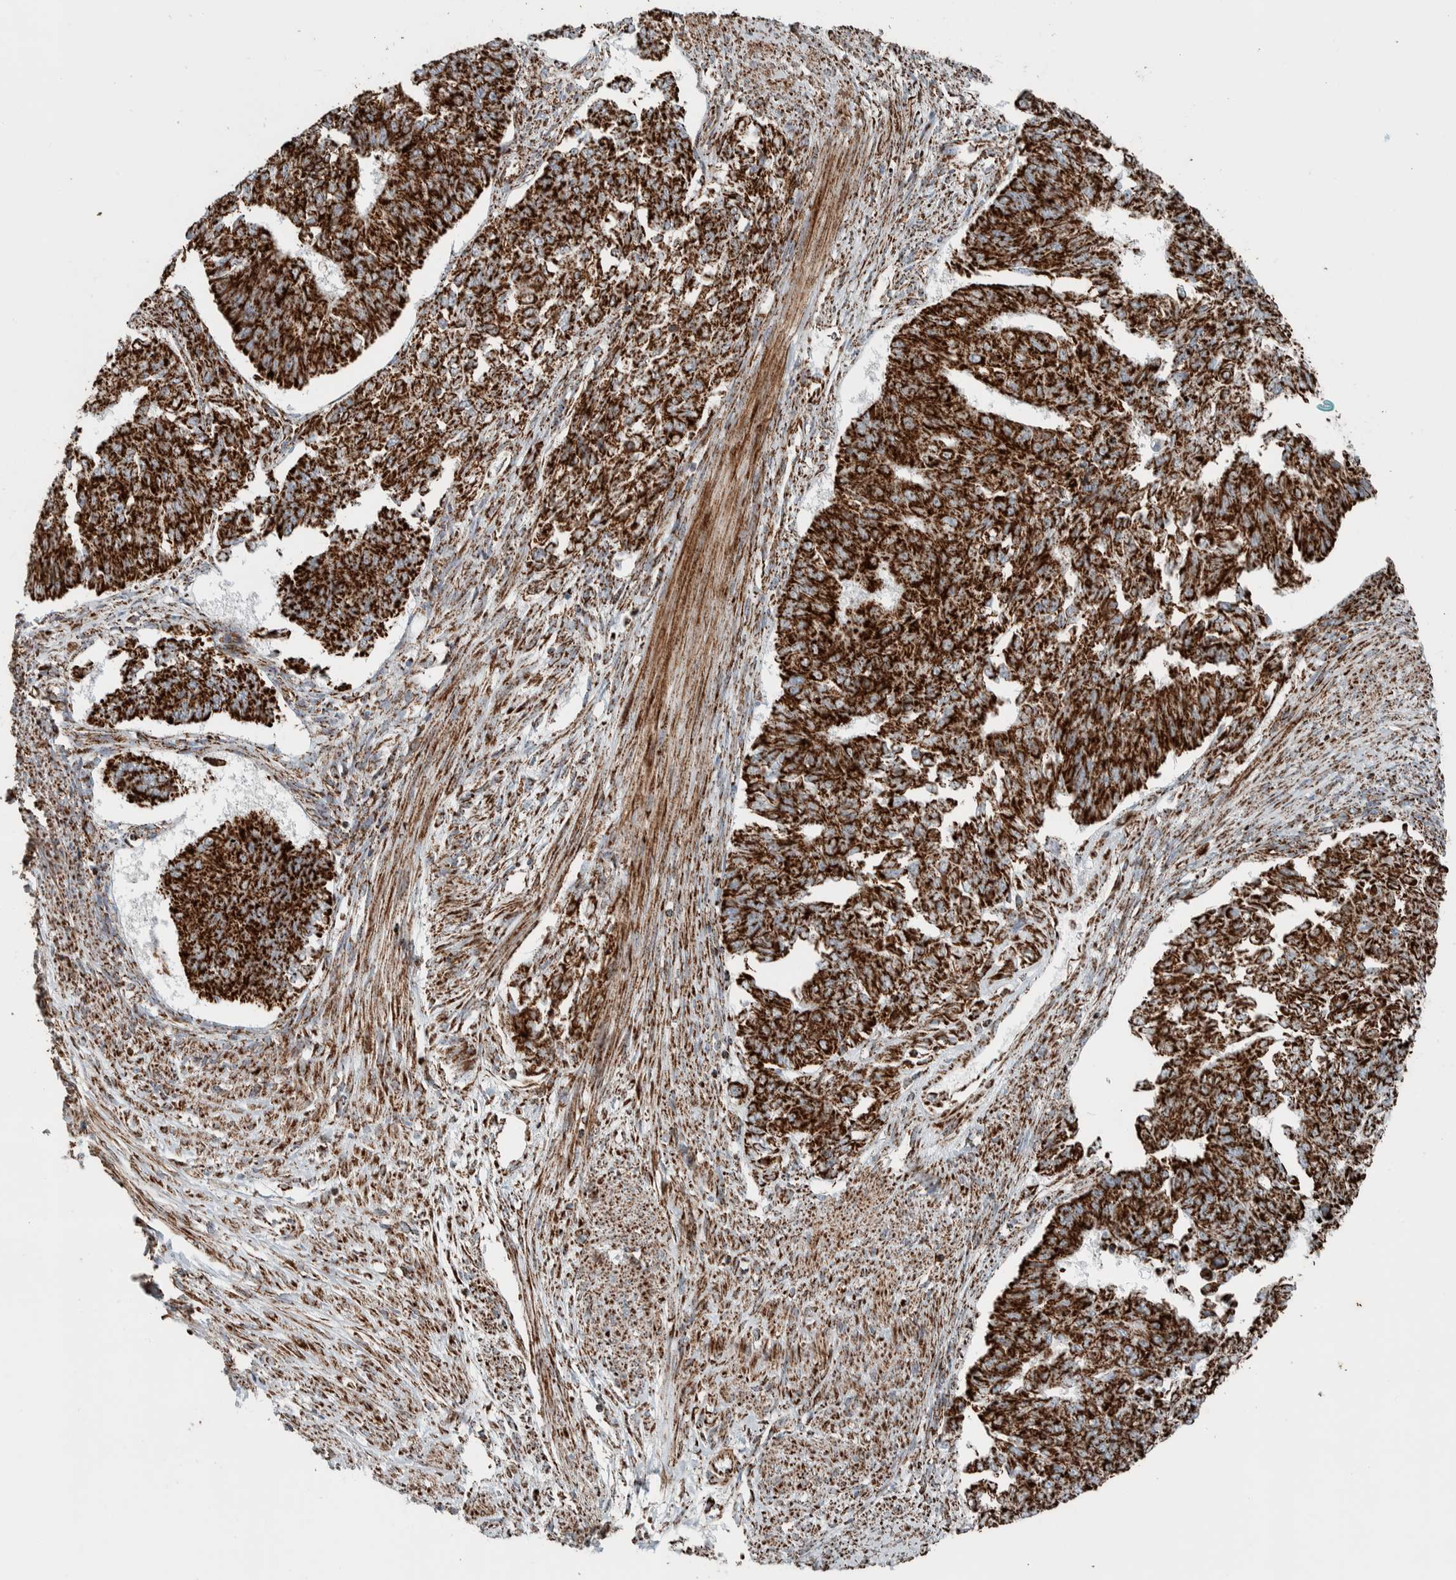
{"staining": {"intensity": "strong", "quantity": ">75%", "location": "cytoplasmic/membranous"}, "tissue": "endometrial cancer", "cell_type": "Tumor cells", "image_type": "cancer", "snomed": [{"axis": "morphology", "description": "Adenocarcinoma, NOS"}, {"axis": "topography", "description": "Endometrium"}], "caption": "High-magnification brightfield microscopy of adenocarcinoma (endometrial) stained with DAB (3,3'-diaminobenzidine) (brown) and counterstained with hematoxylin (blue). tumor cells exhibit strong cytoplasmic/membranous staining is identified in approximately>75% of cells. The staining is performed using DAB brown chromogen to label protein expression. The nuclei are counter-stained blue using hematoxylin.", "gene": "CNTROB", "patient": {"sex": "female", "age": 32}}